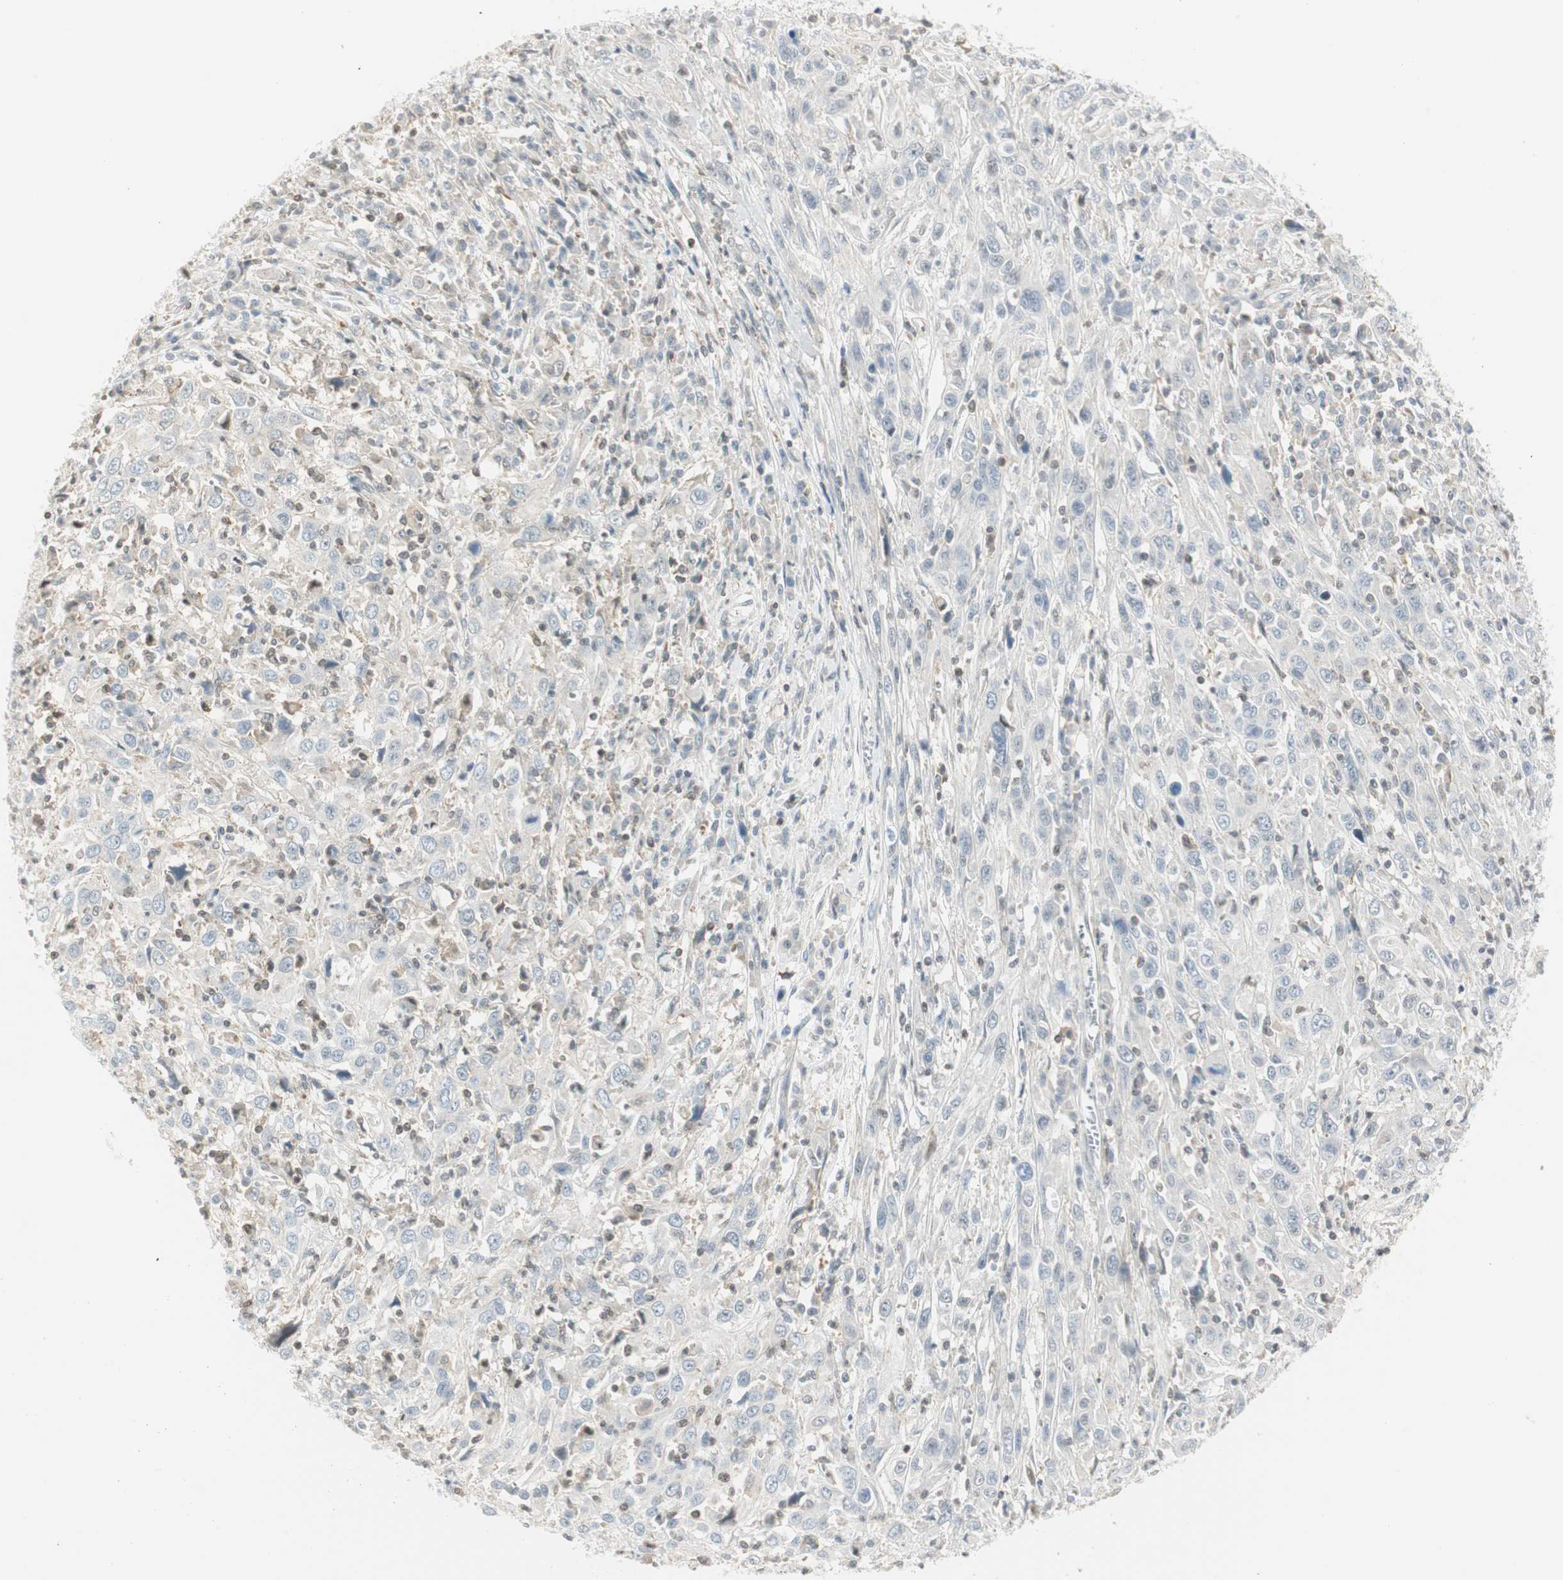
{"staining": {"intensity": "negative", "quantity": "none", "location": "none"}, "tissue": "cervical cancer", "cell_type": "Tumor cells", "image_type": "cancer", "snomed": [{"axis": "morphology", "description": "Squamous cell carcinoma, NOS"}, {"axis": "topography", "description": "Cervix"}], "caption": "Tumor cells are negative for brown protein staining in cervical cancer (squamous cell carcinoma).", "gene": "PPP1CA", "patient": {"sex": "female", "age": 46}}